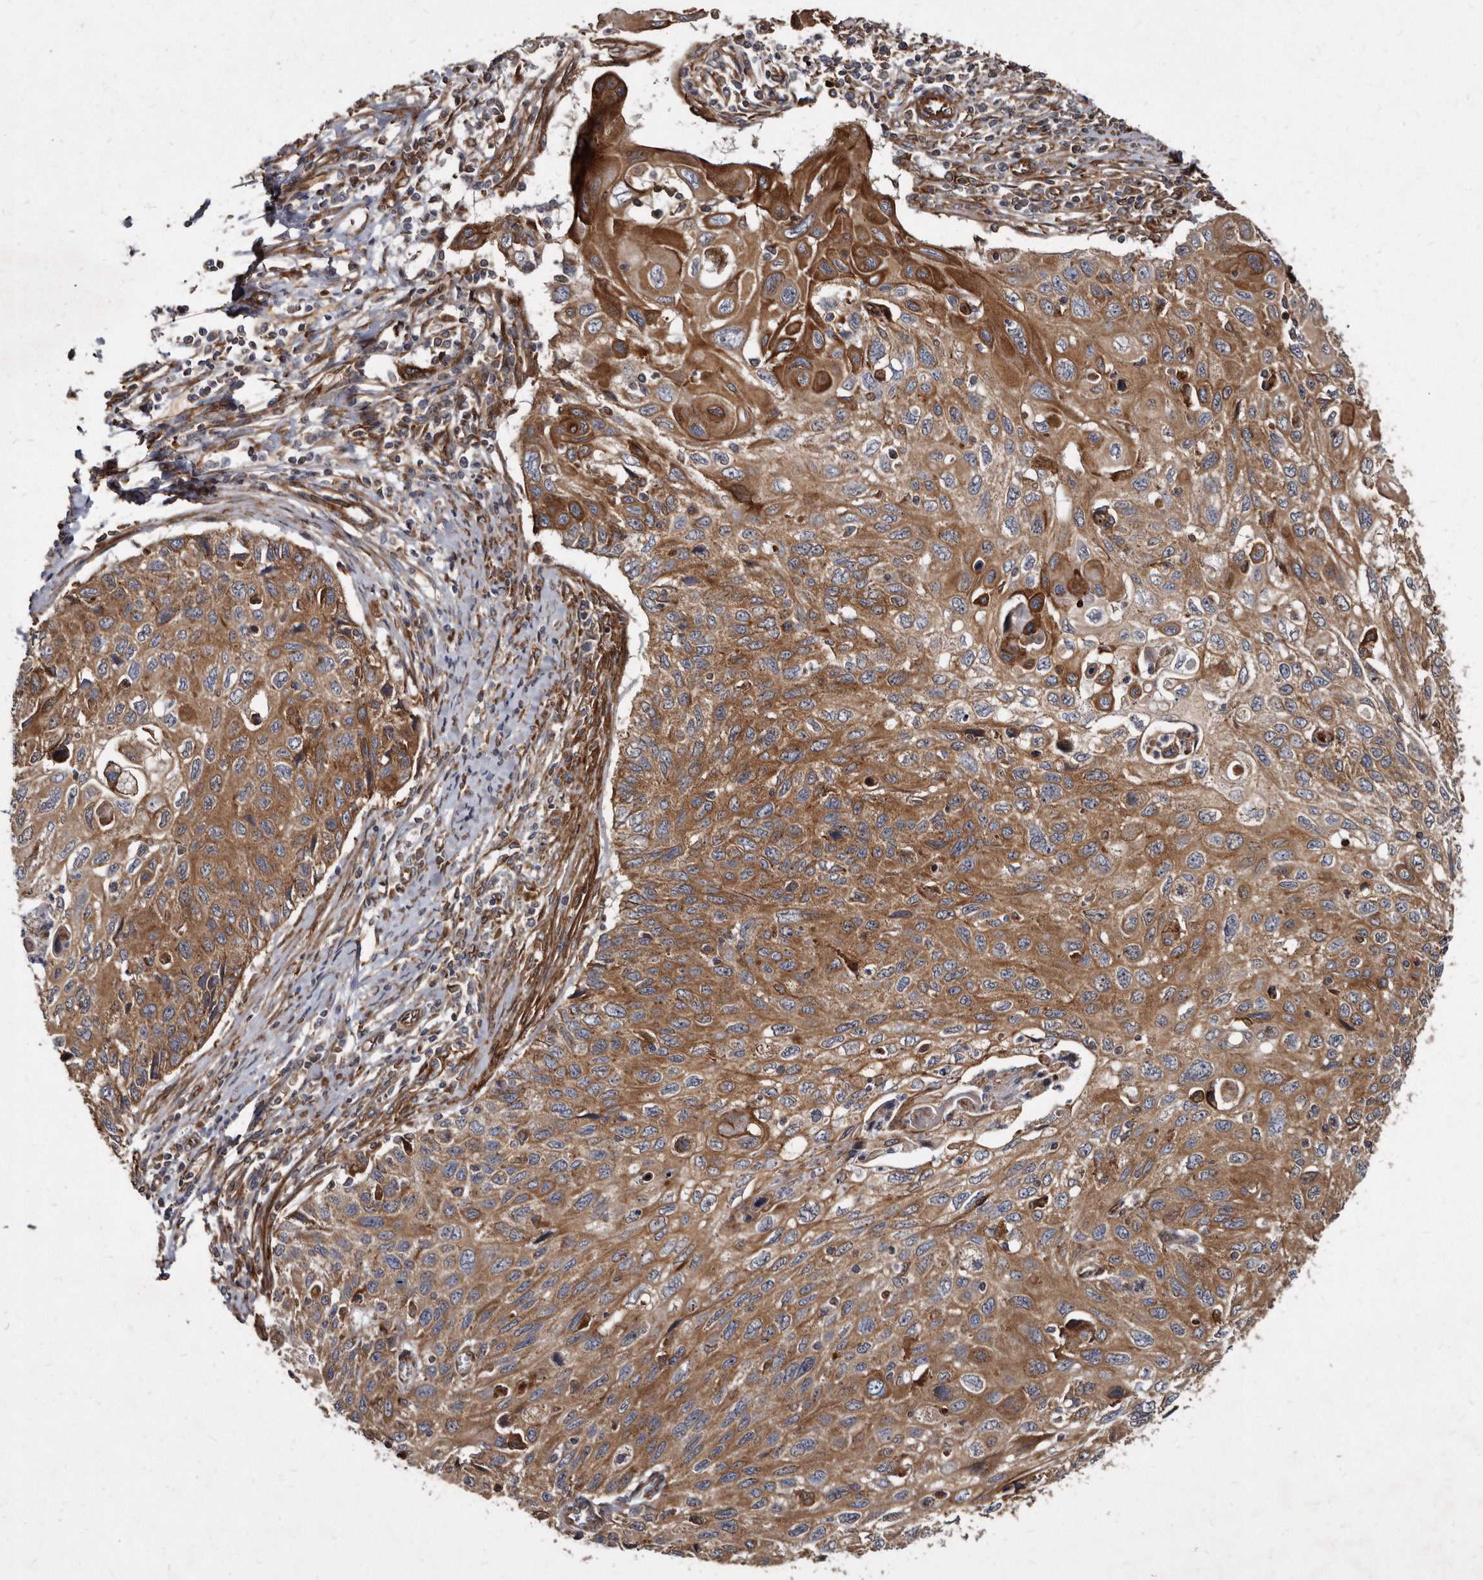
{"staining": {"intensity": "moderate", "quantity": ">75%", "location": "cytoplasmic/membranous"}, "tissue": "cervical cancer", "cell_type": "Tumor cells", "image_type": "cancer", "snomed": [{"axis": "morphology", "description": "Squamous cell carcinoma, NOS"}, {"axis": "topography", "description": "Cervix"}], "caption": "A high-resolution micrograph shows immunohistochemistry staining of squamous cell carcinoma (cervical), which reveals moderate cytoplasmic/membranous staining in about >75% of tumor cells.", "gene": "KCTD20", "patient": {"sex": "female", "age": 70}}